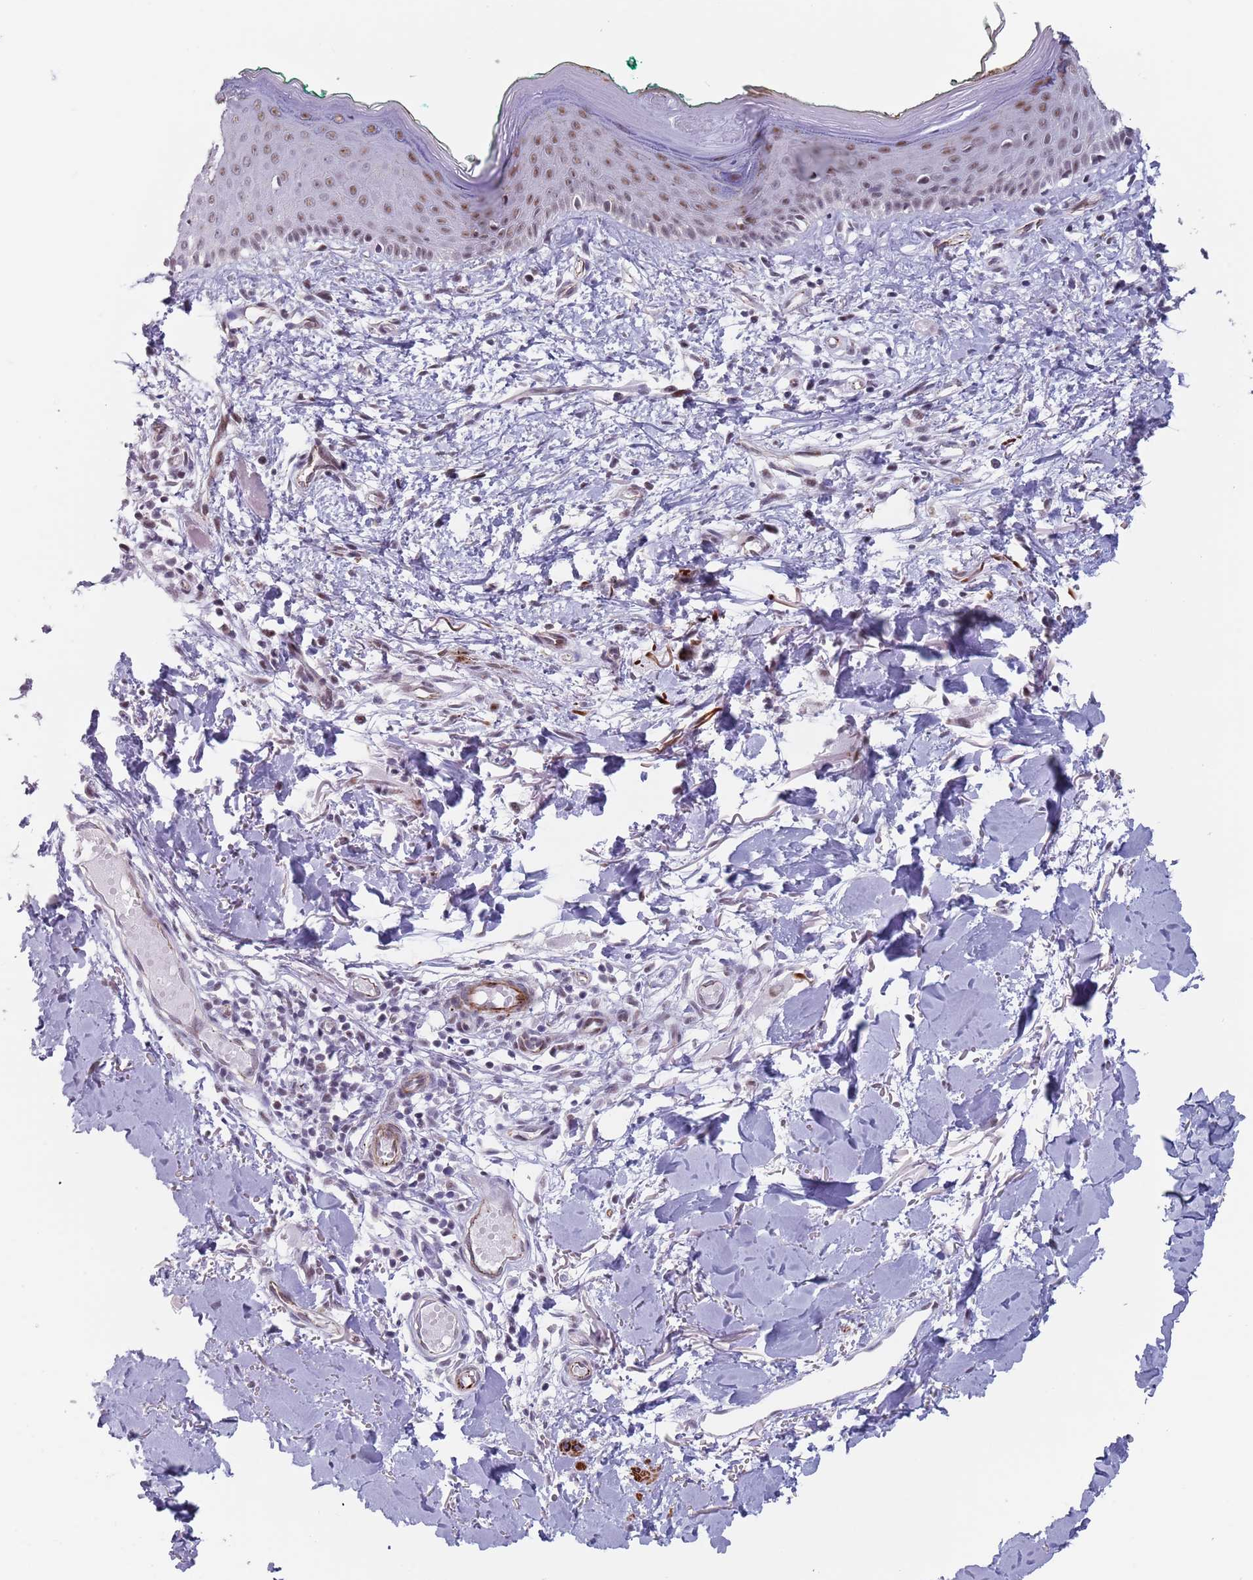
{"staining": {"intensity": "weak", "quantity": "<25%", "location": "nuclear"}, "tissue": "skin", "cell_type": "Fibroblasts", "image_type": "normal", "snomed": [{"axis": "morphology", "description": "Normal tissue, NOS"}, {"axis": "morphology", "description": "Malignant melanoma, NOS"}, {"axis": "topography", "description": "Skin"}], "caption": "Image shows no significant protein expression in fibroblasts of benign skin.", "gene": "OR5A2", "patient": {"sex": "male", "age": 62}}